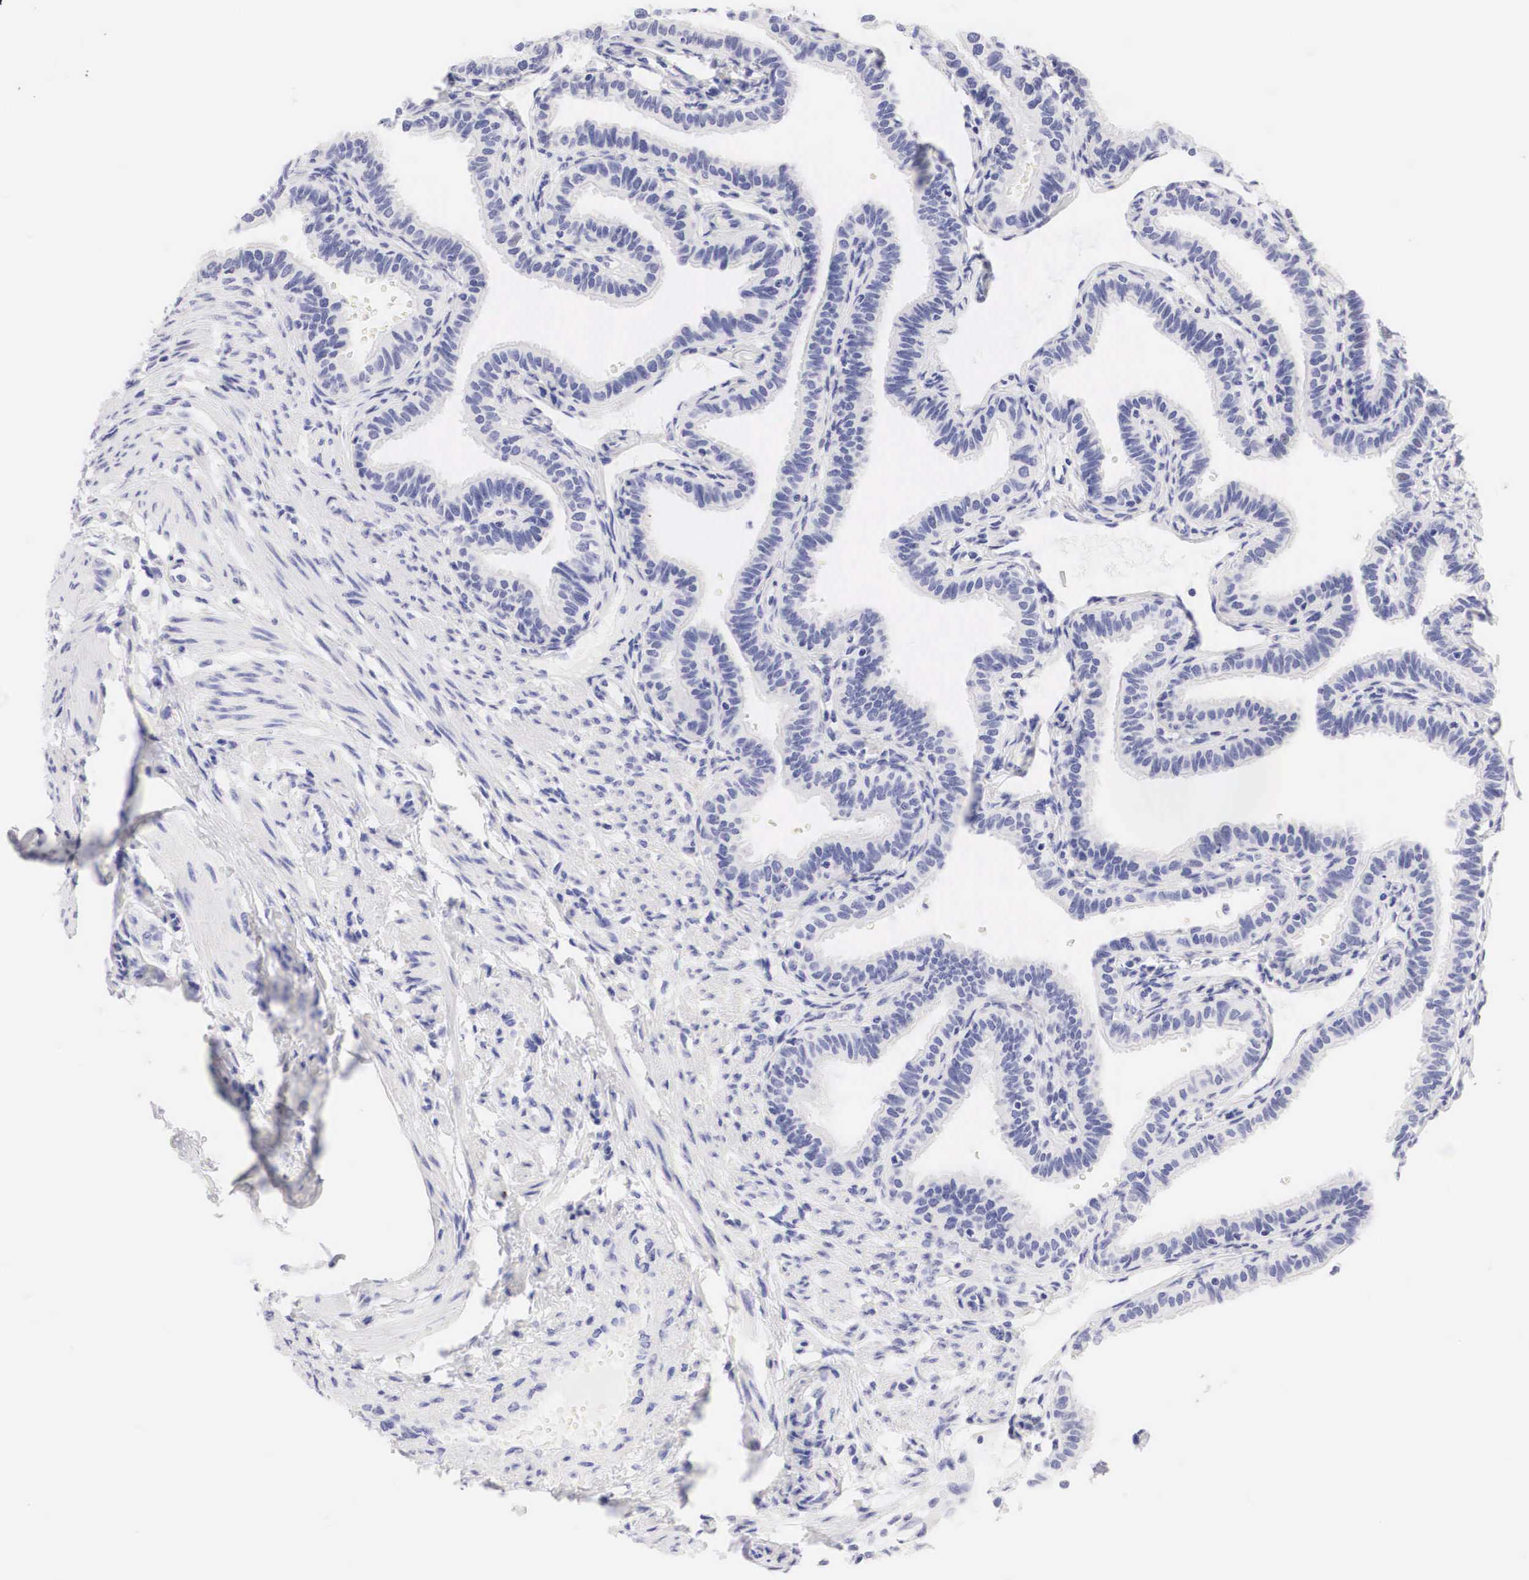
{"staining": {"intensity": "negative", "quantity": "none", "location": "none"}, "tissue": "fallopian tube", "cell_type": "Glandular cells", "image_type": "normal", "snomed": [{"axis": "morphology", "description": "Normal tissue, NOS"}, {"axis": "topography", "description": "Fallopian tube"}], "caption": "This is an immunohistochemistry (IHC) photomicrograph of normal fallopian tube. There is no expression in glandular cells.", "gene": "TYR", "patient": {"sex": "female", "age": 32}}